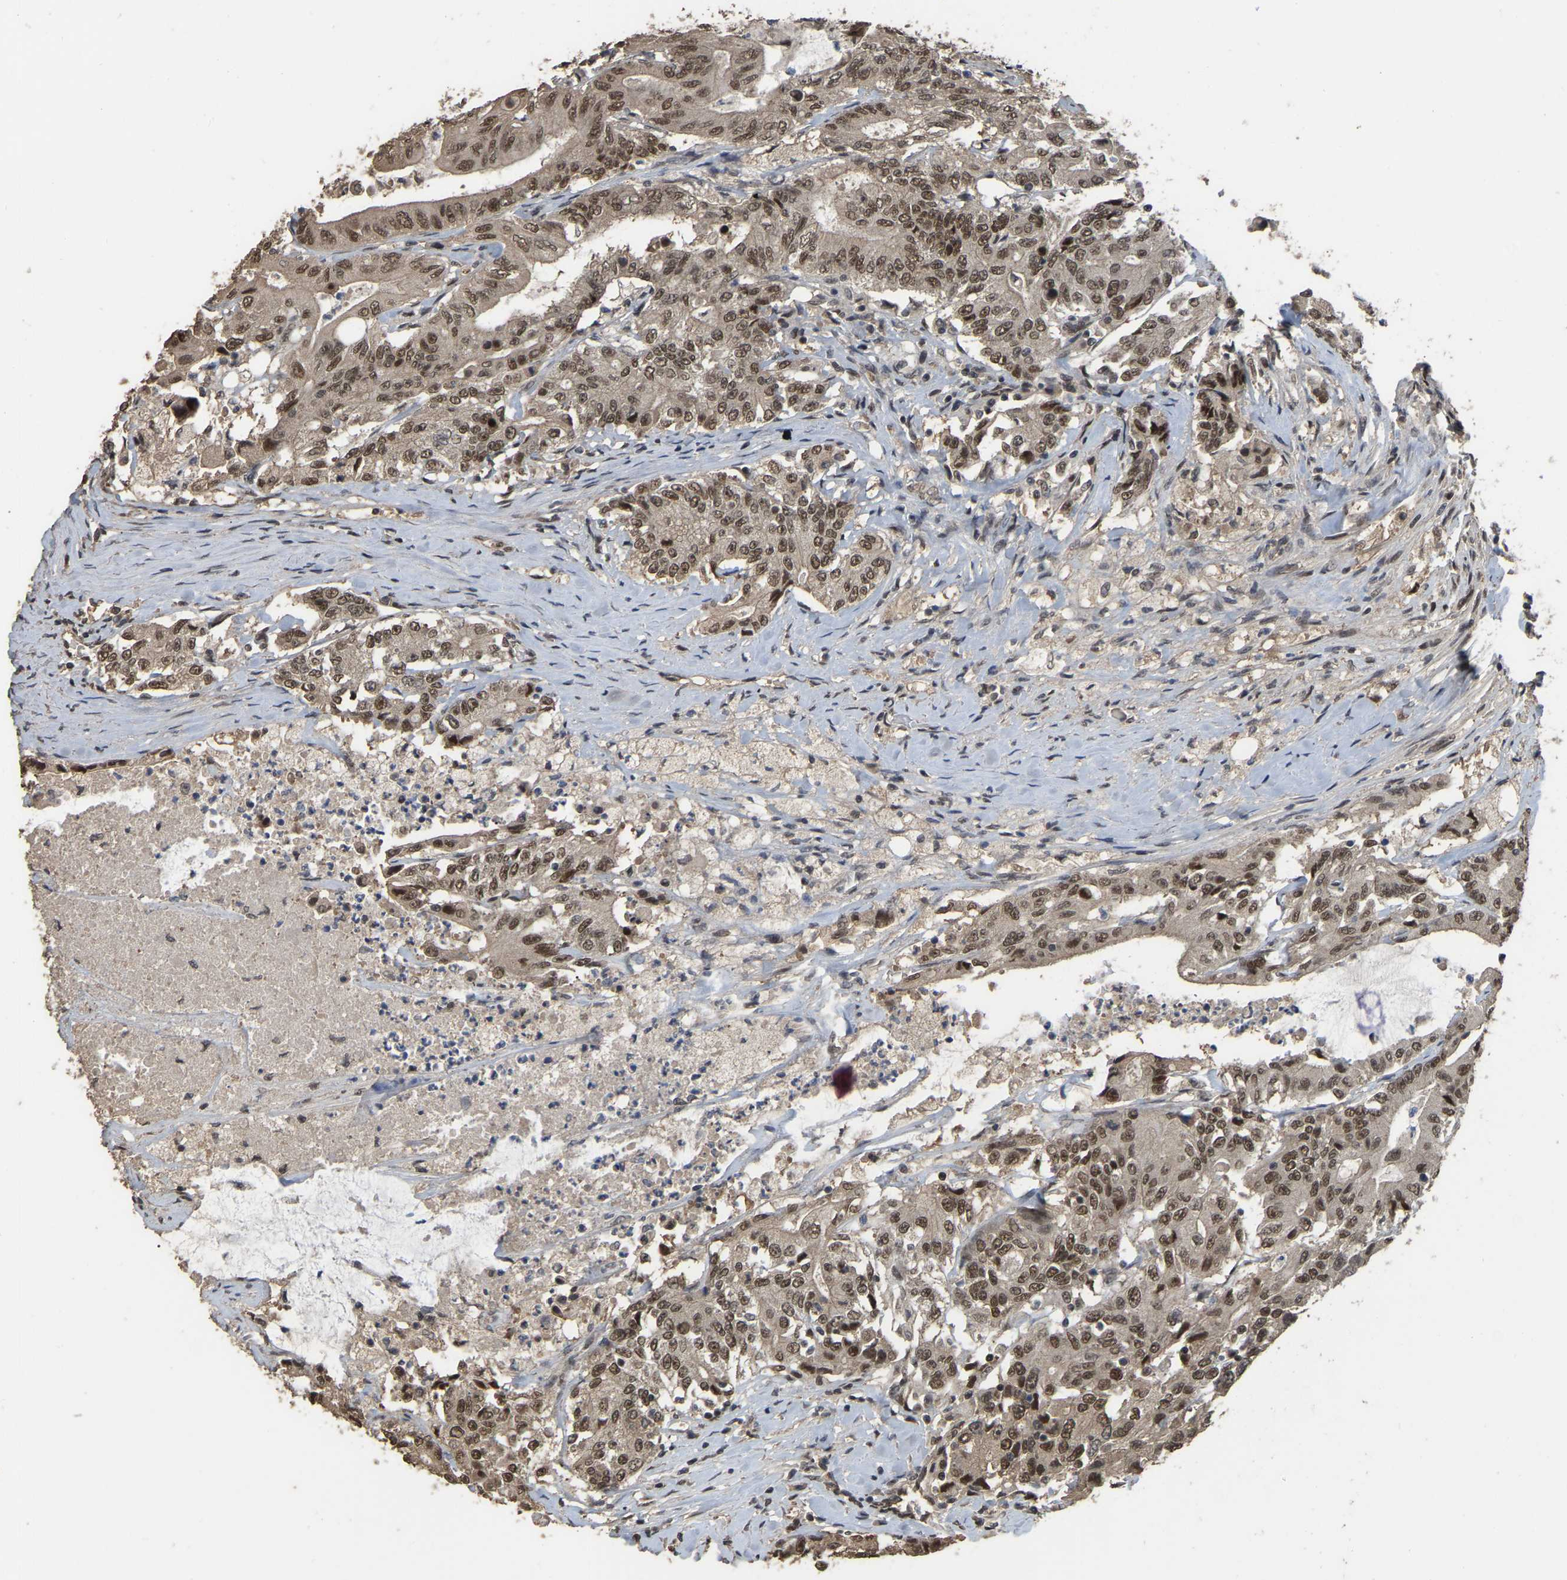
{"staining": {"intensity": "moderate", "quantity": ">75%", "location": "nuclear"}, "tissue": "colorectal cancer", "cell_type": "Tumor cells", "image_type": "cancer", "snomed": [{"axis": "morphology", "description": "Adenocarcinoma, NOS"}, {"axis": "topography", "description": "Colon"}], "caption": "Adenocarcinoma (colorectal) stained with immunohistochemistry (IHC) exhibits moderate nuclear expression in approximately >75% of tumor cells. The staining is performed using DAB (3,3'-diaminobenzidine) brown chromogen to label protein expression. The nuclei are counter-stained blue using hematoxylin.", "gene": "ARHGAP23", "patient": {"sex": "female", "age": 77}}